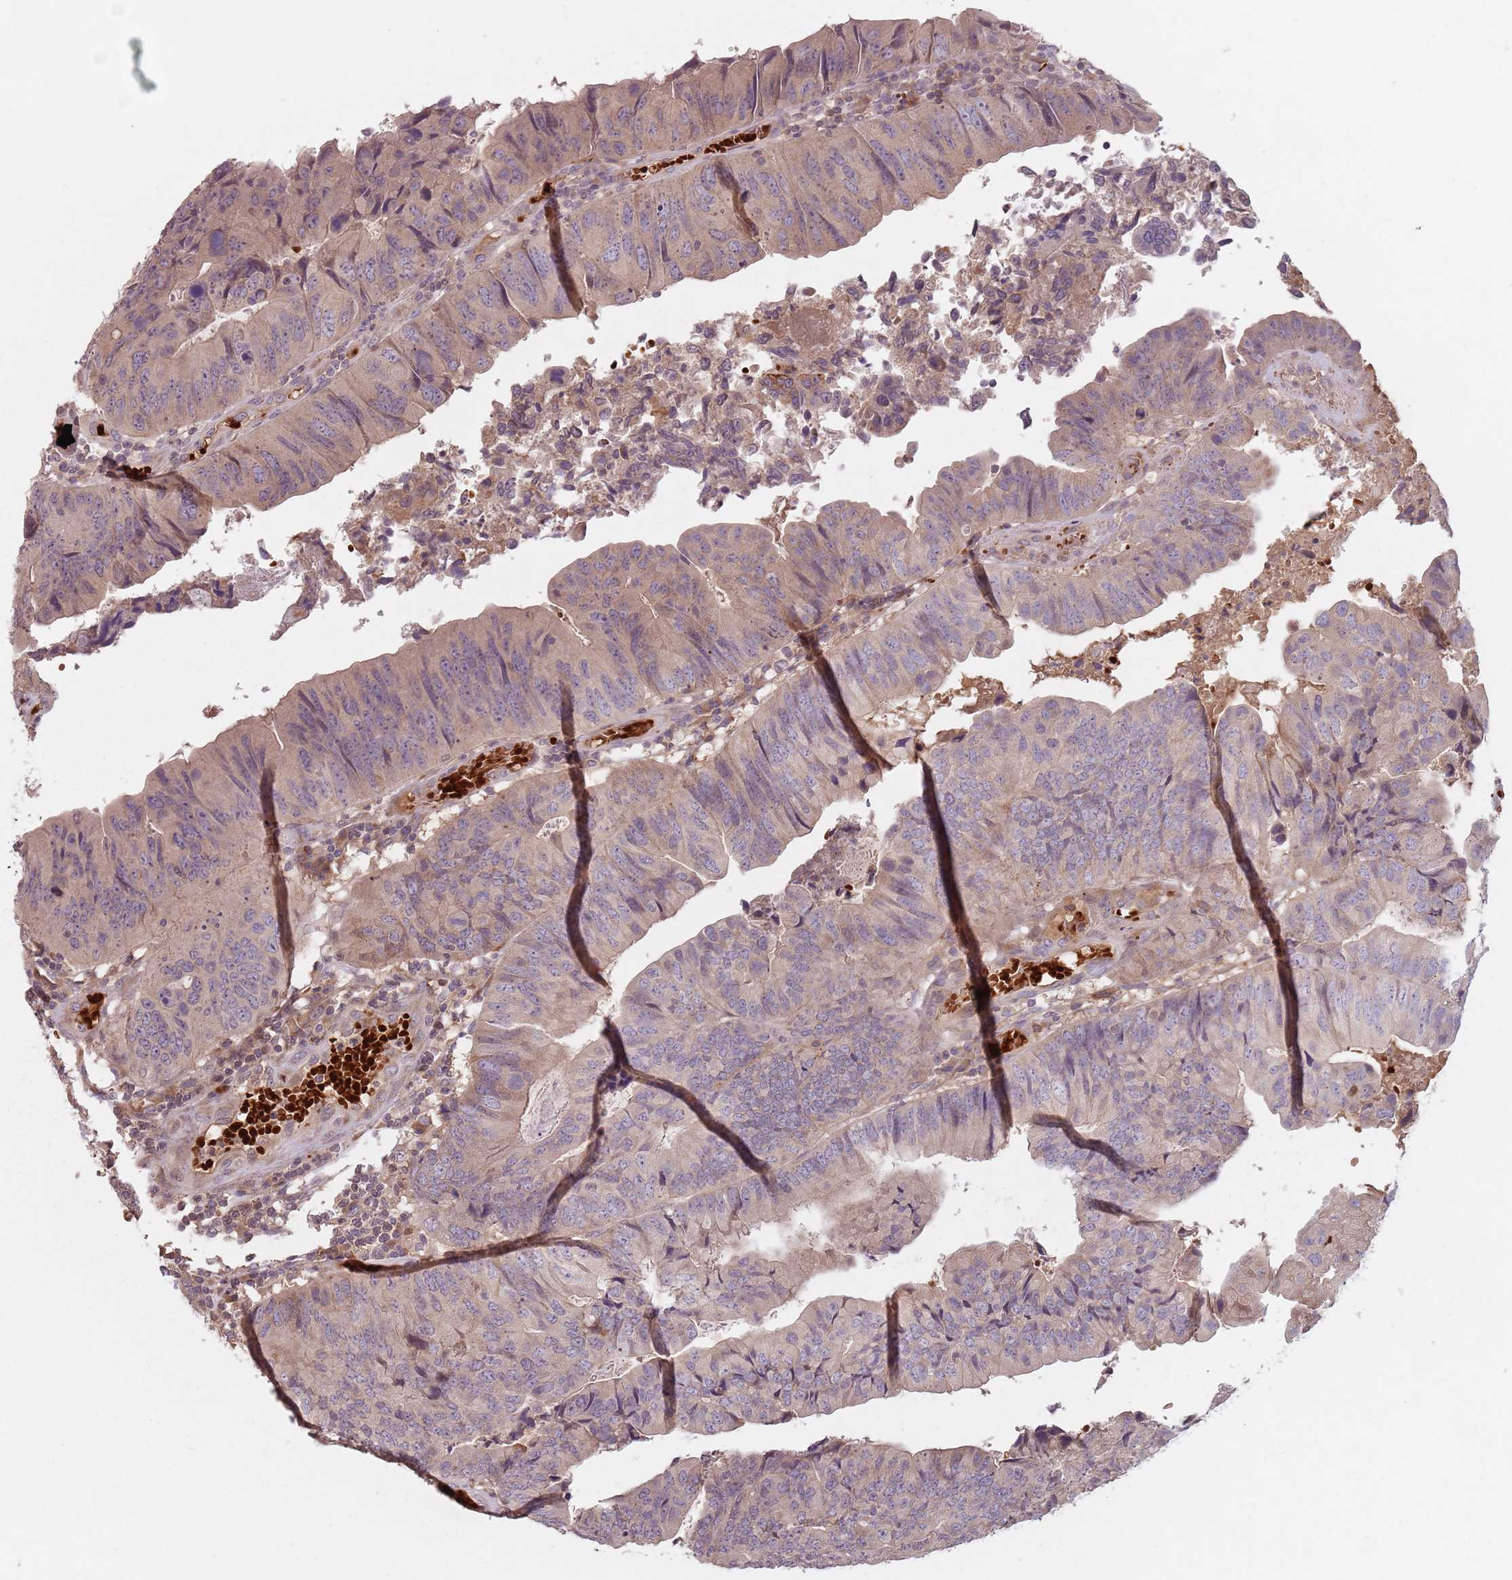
{"staining": {"intensity": "weak", "quantity": "25%-75%", "location": "cytoplasmic/membranous"}, "tissue": "colorectal cancer", "cell_type": "Tumor cells", "image_type": "cancer", "snomed": [{"axis": "morphology", "description": "Adenocarcinoma, NOS"}, {"axis": "topography", "description": "Colon"}], "caption": "Protein staining by IHC exhibits weak cytoplasmic/membranous staining in approximately 25%-75% of tumor cells in adenocarcinoma (colorectal).", "gene": "GPR180", "patient": {"sex": "female", "age": 67}}